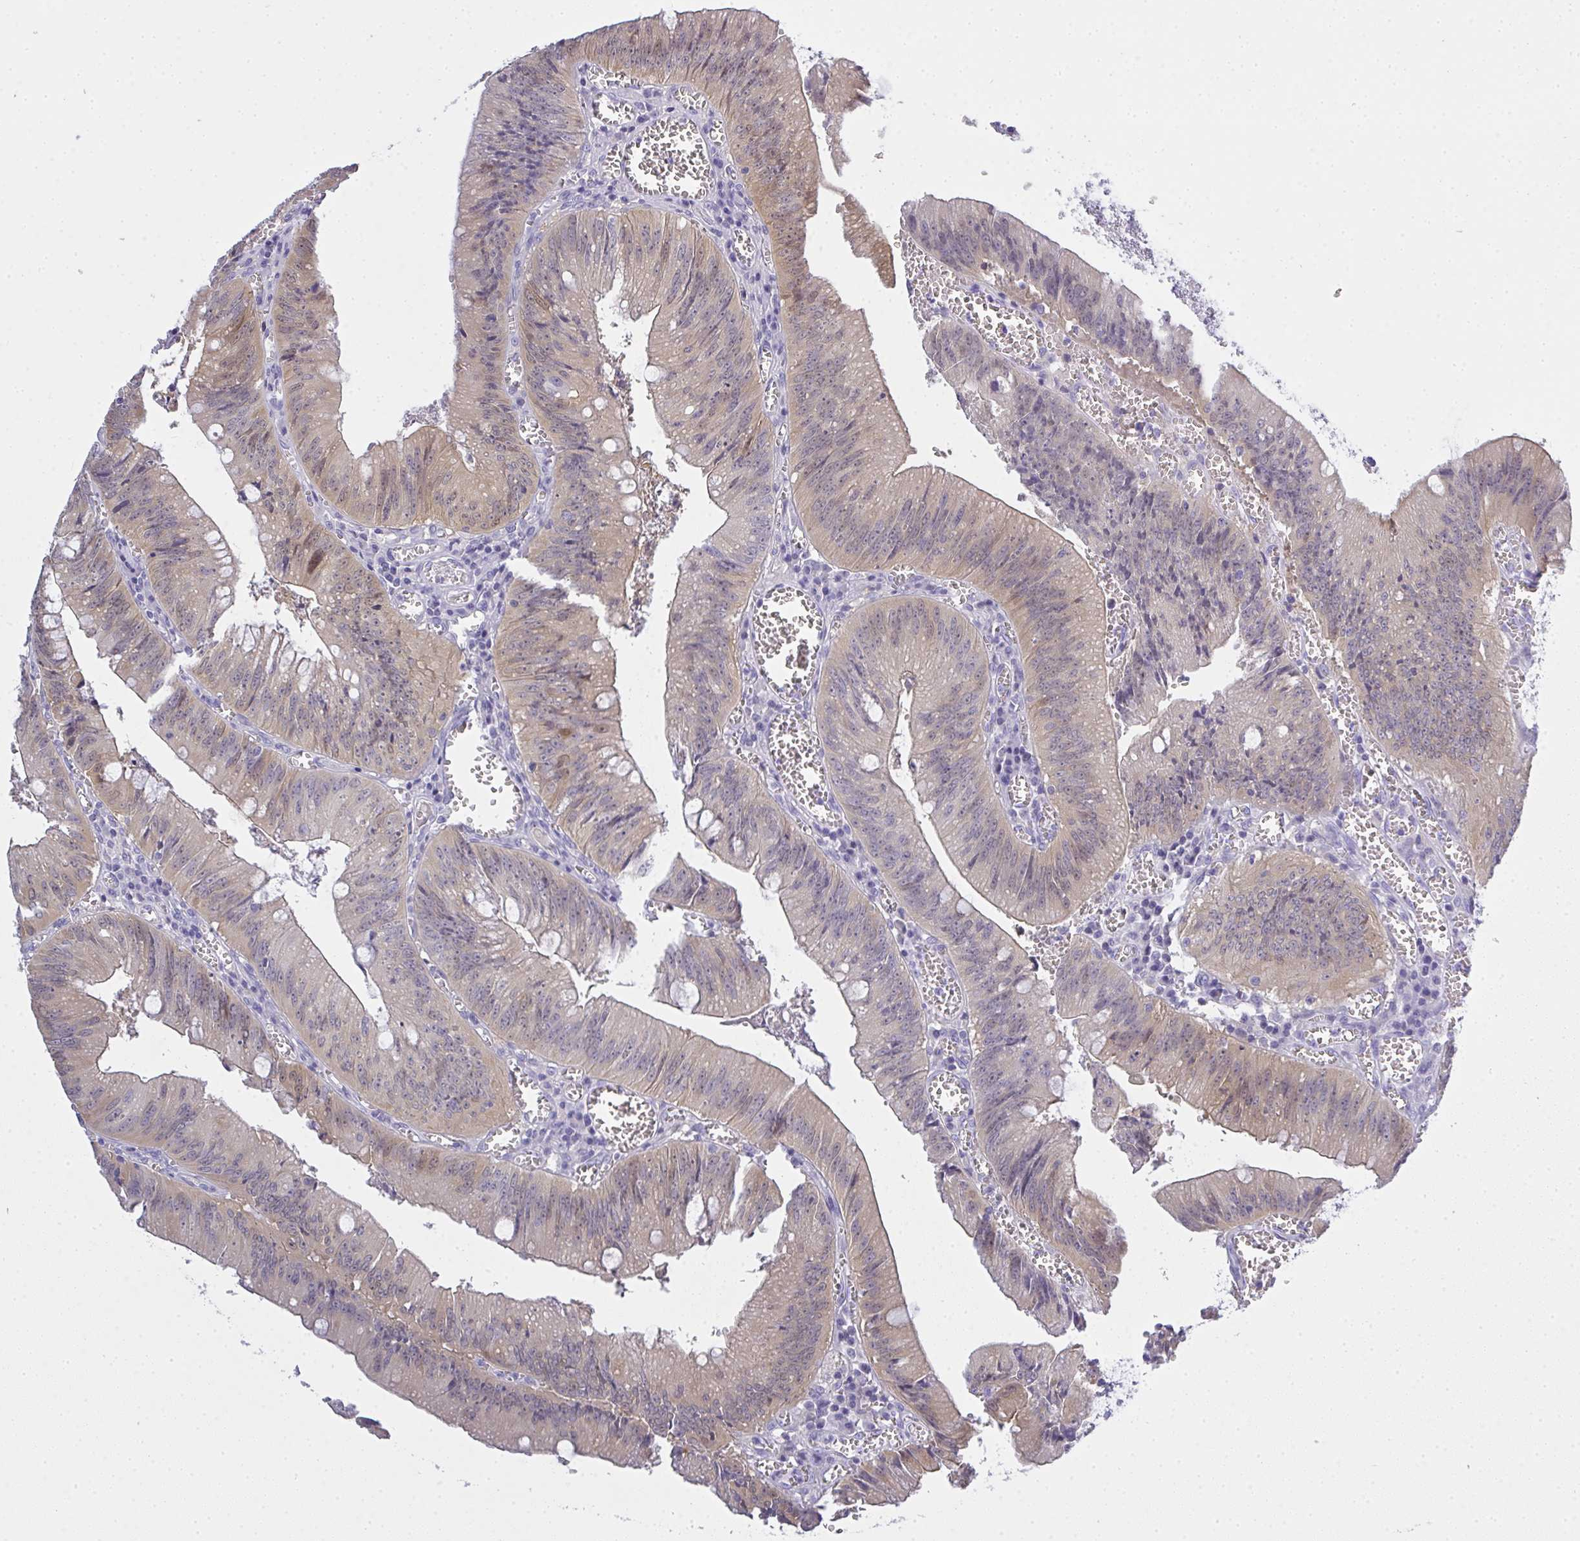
{"staining": {"intensity": "weak", "quantity": "25%-75%", "location": "nuclear"}, "tissue": "colorectal cancer", "cell_type": "Tumor cells", "image_type": "cancer", "snomed": [{"axis": "morphology", "description": "Adenocarcinoma, NOS"}, {"axis": "topography", "description": "Rectum"}], "caption": "A low amount of weak nuclear expression is seen in approximately 25%-75% of tumor cells in adenocarcinoma (colorectal) tissue. (Stains: DAB in brown, nuclei in blue, Microscopy: brightfield microscopy at high magnification).", "gene": "GSDMB", "patient": {"sex": "female", "age": 81}}